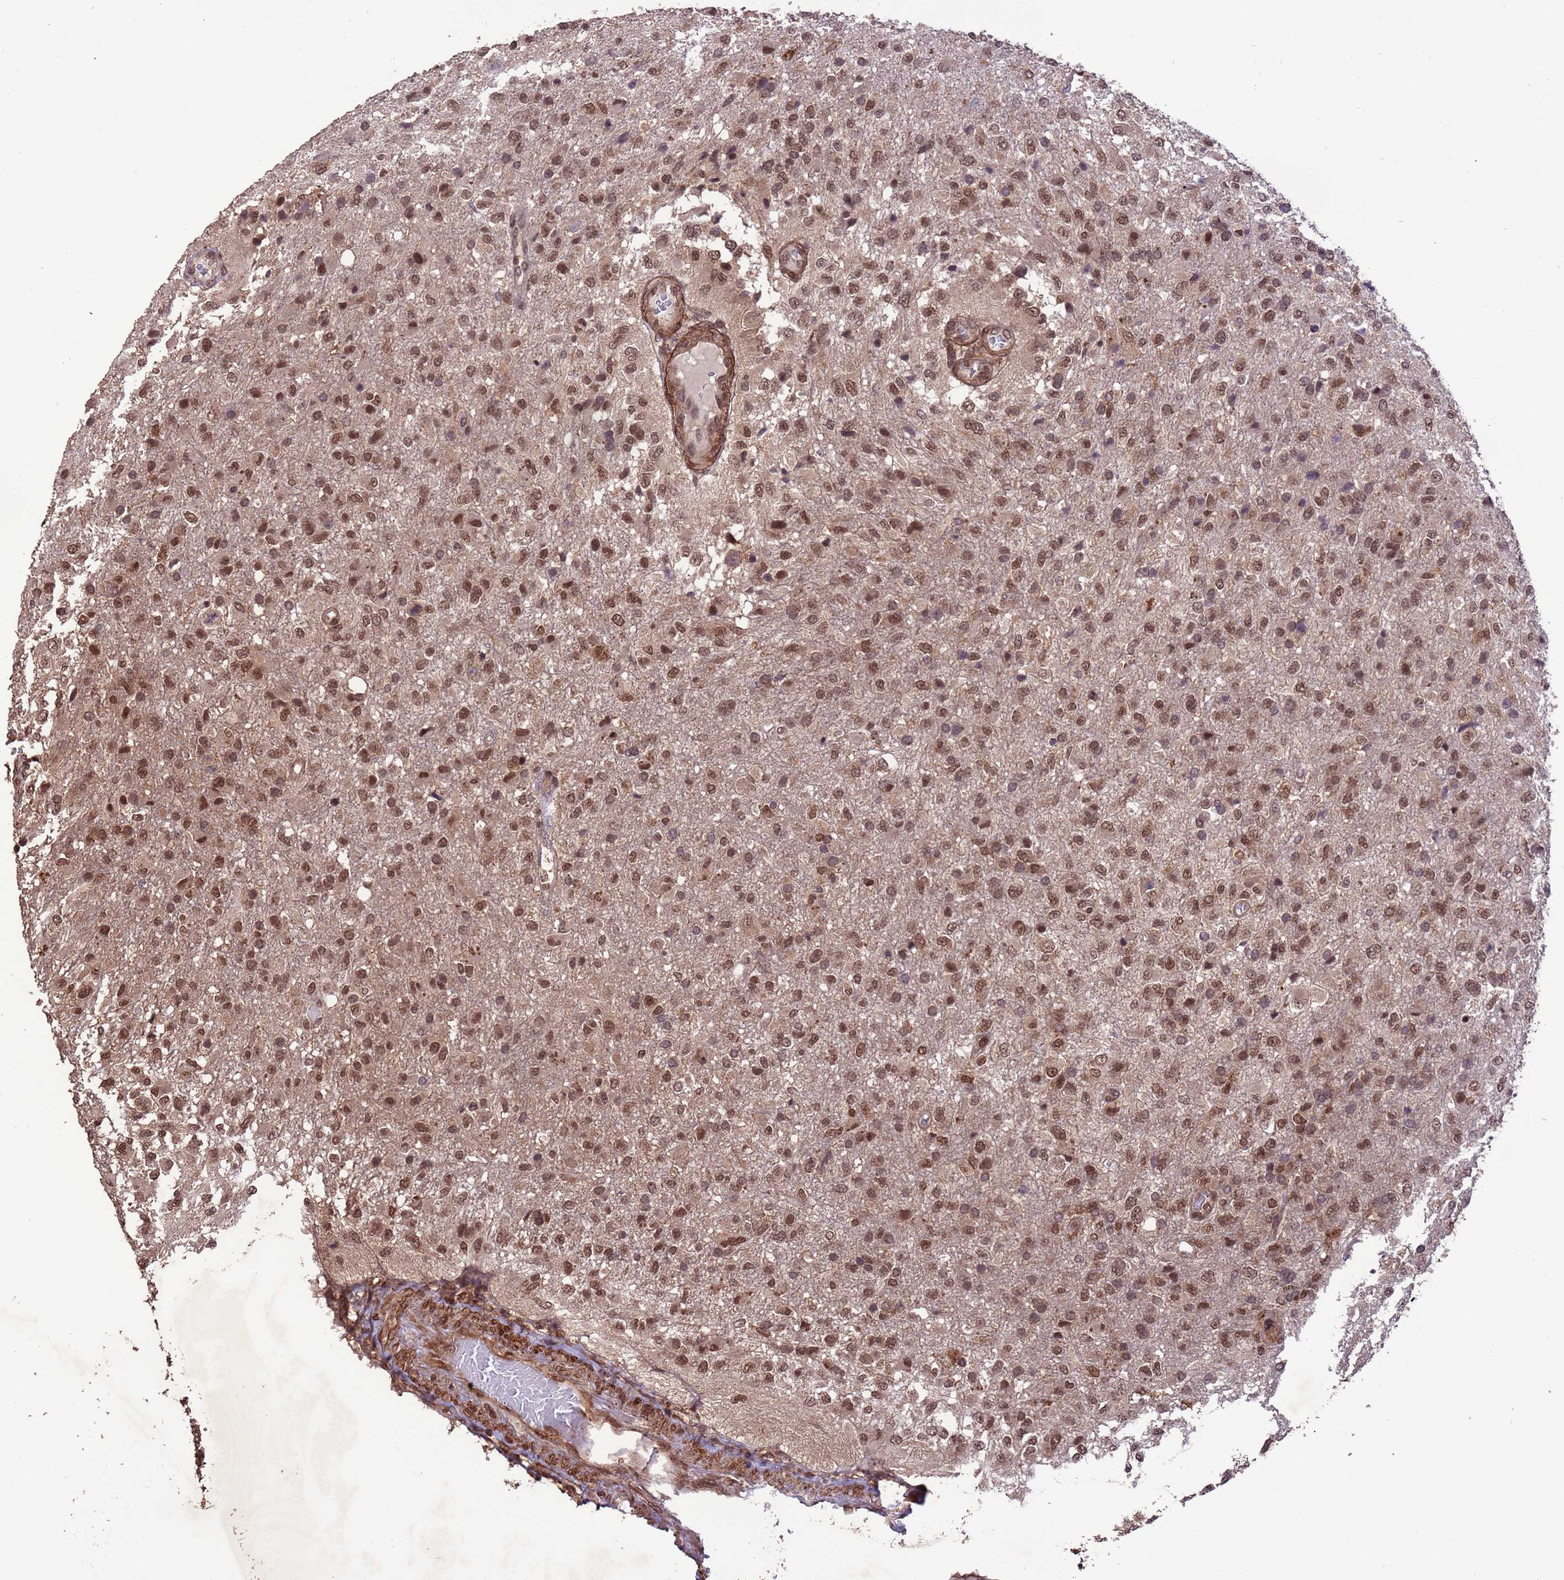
{"staining": {"intensity": "moderate", "quantity": ">75%", "location": "nuclear"}, "tissue": "glioma", "cell_type": "Tumor cells", "image_type": "cancer", "snomed": [{"axis": "morphology", "description": "Glioma, malignant, High grade"}, {"axis": "topography", "description": "Brain"}], "caption": "Immunohistochemical staining of human malignant glioma (high-grade) reveals moderate nuclear protein staining in about >75% of tumor cells.", "gene": "VSTM4", "patient": {"sex": "female", "age": 74}}